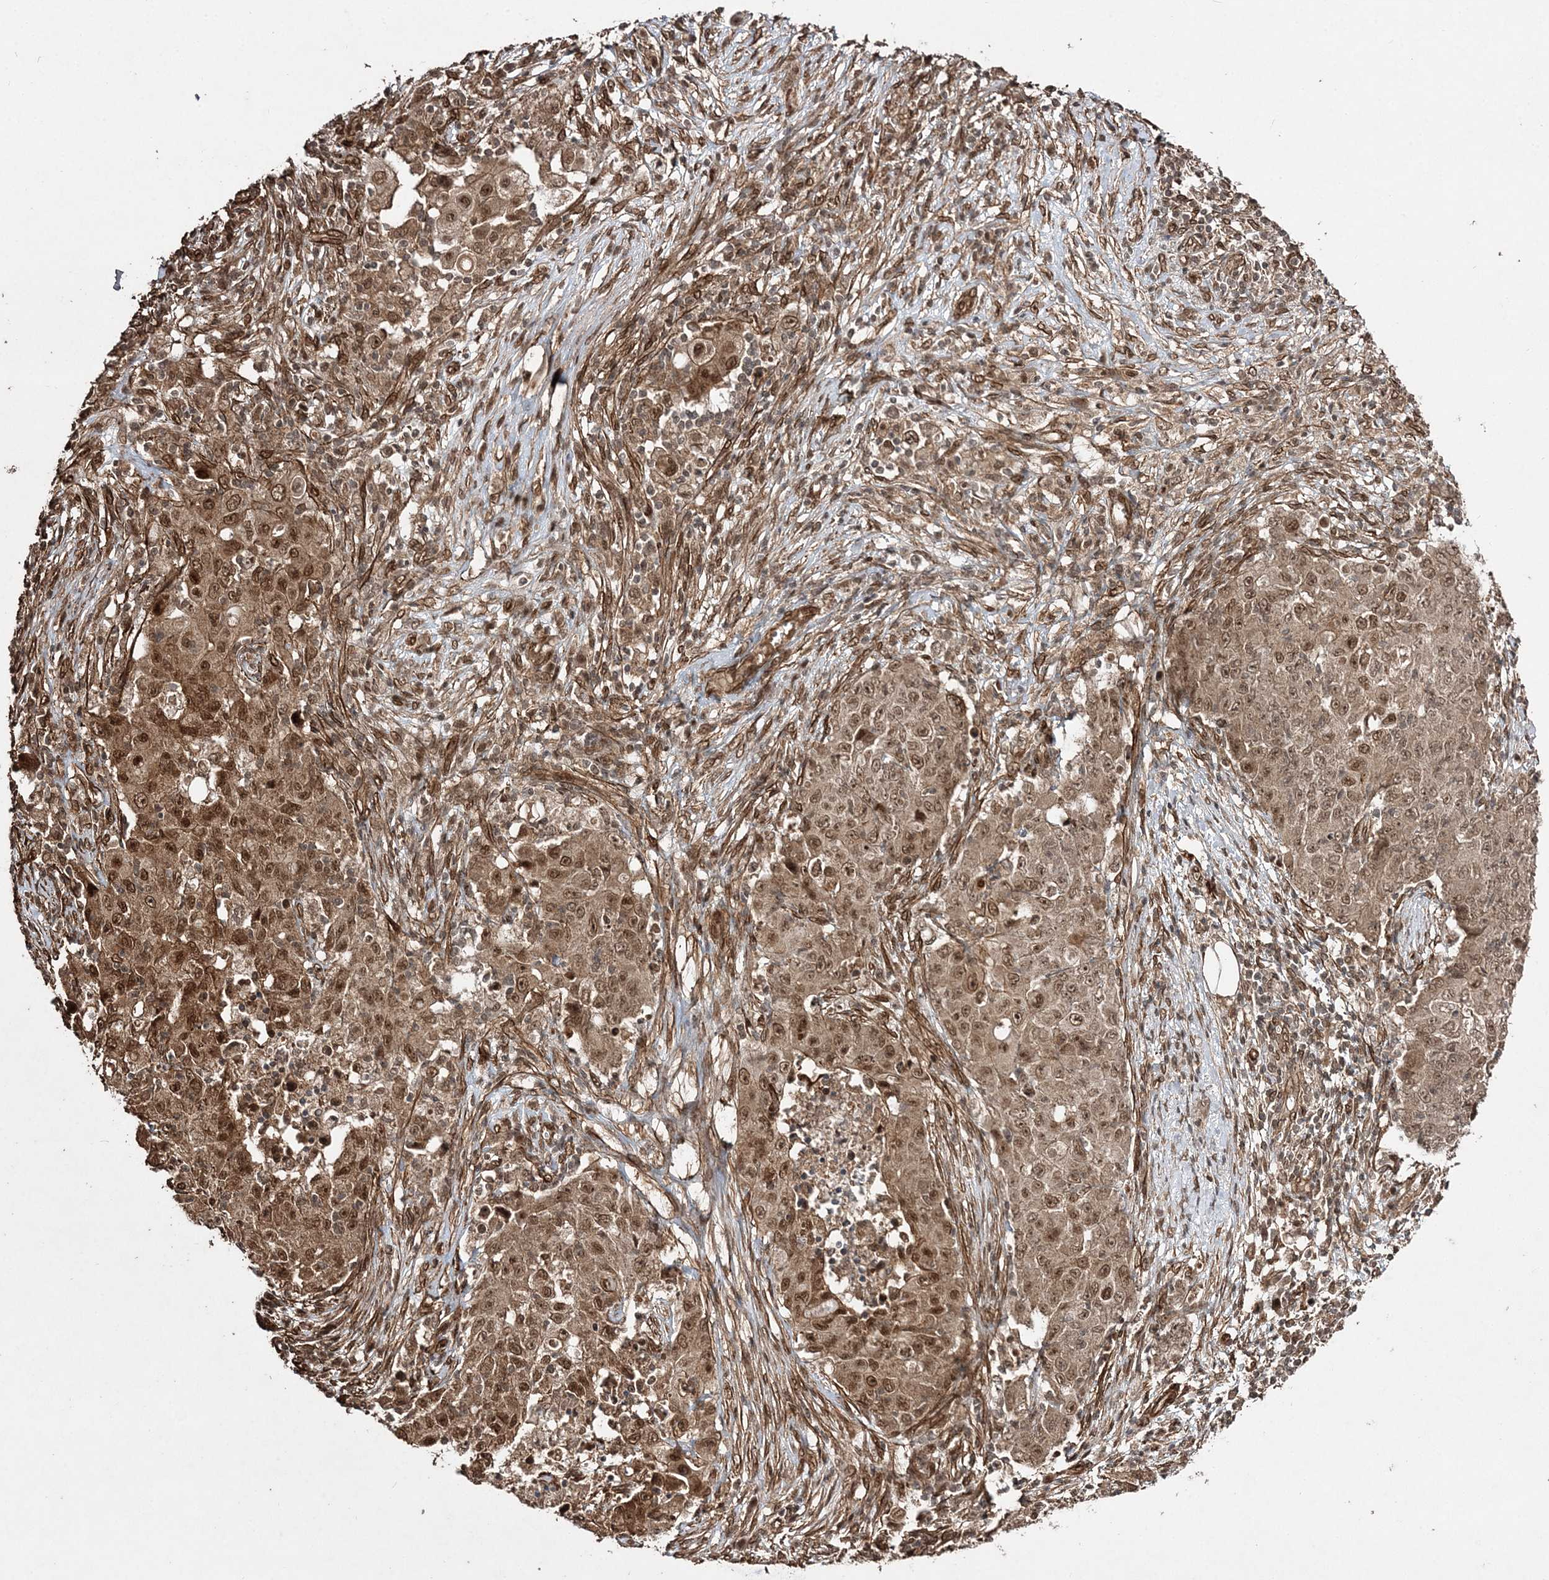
{"staining": {"intensity": "moderate", "quantity": ">75%", "location": "cytoplasmic/membranous,nuclear"}, "tissue": "ovarian cancer", "cell_type": "Tumor cells", "image_type": "cancer", "snomed": [{"axis": "morphology", "description": "Carcinoma, endometroid"}, {"axis": "topography", "description": "Ovary"}], "caption": "Brown immunohistochemical staining in human ovarian cancer (endometroid carcinoma) displays moderate cytoplasmic/membranous and nuclear positivity in about >75% of tumor cells.", "gene": "ETAA1", "patient": {"sex": "female", "age": 42}}